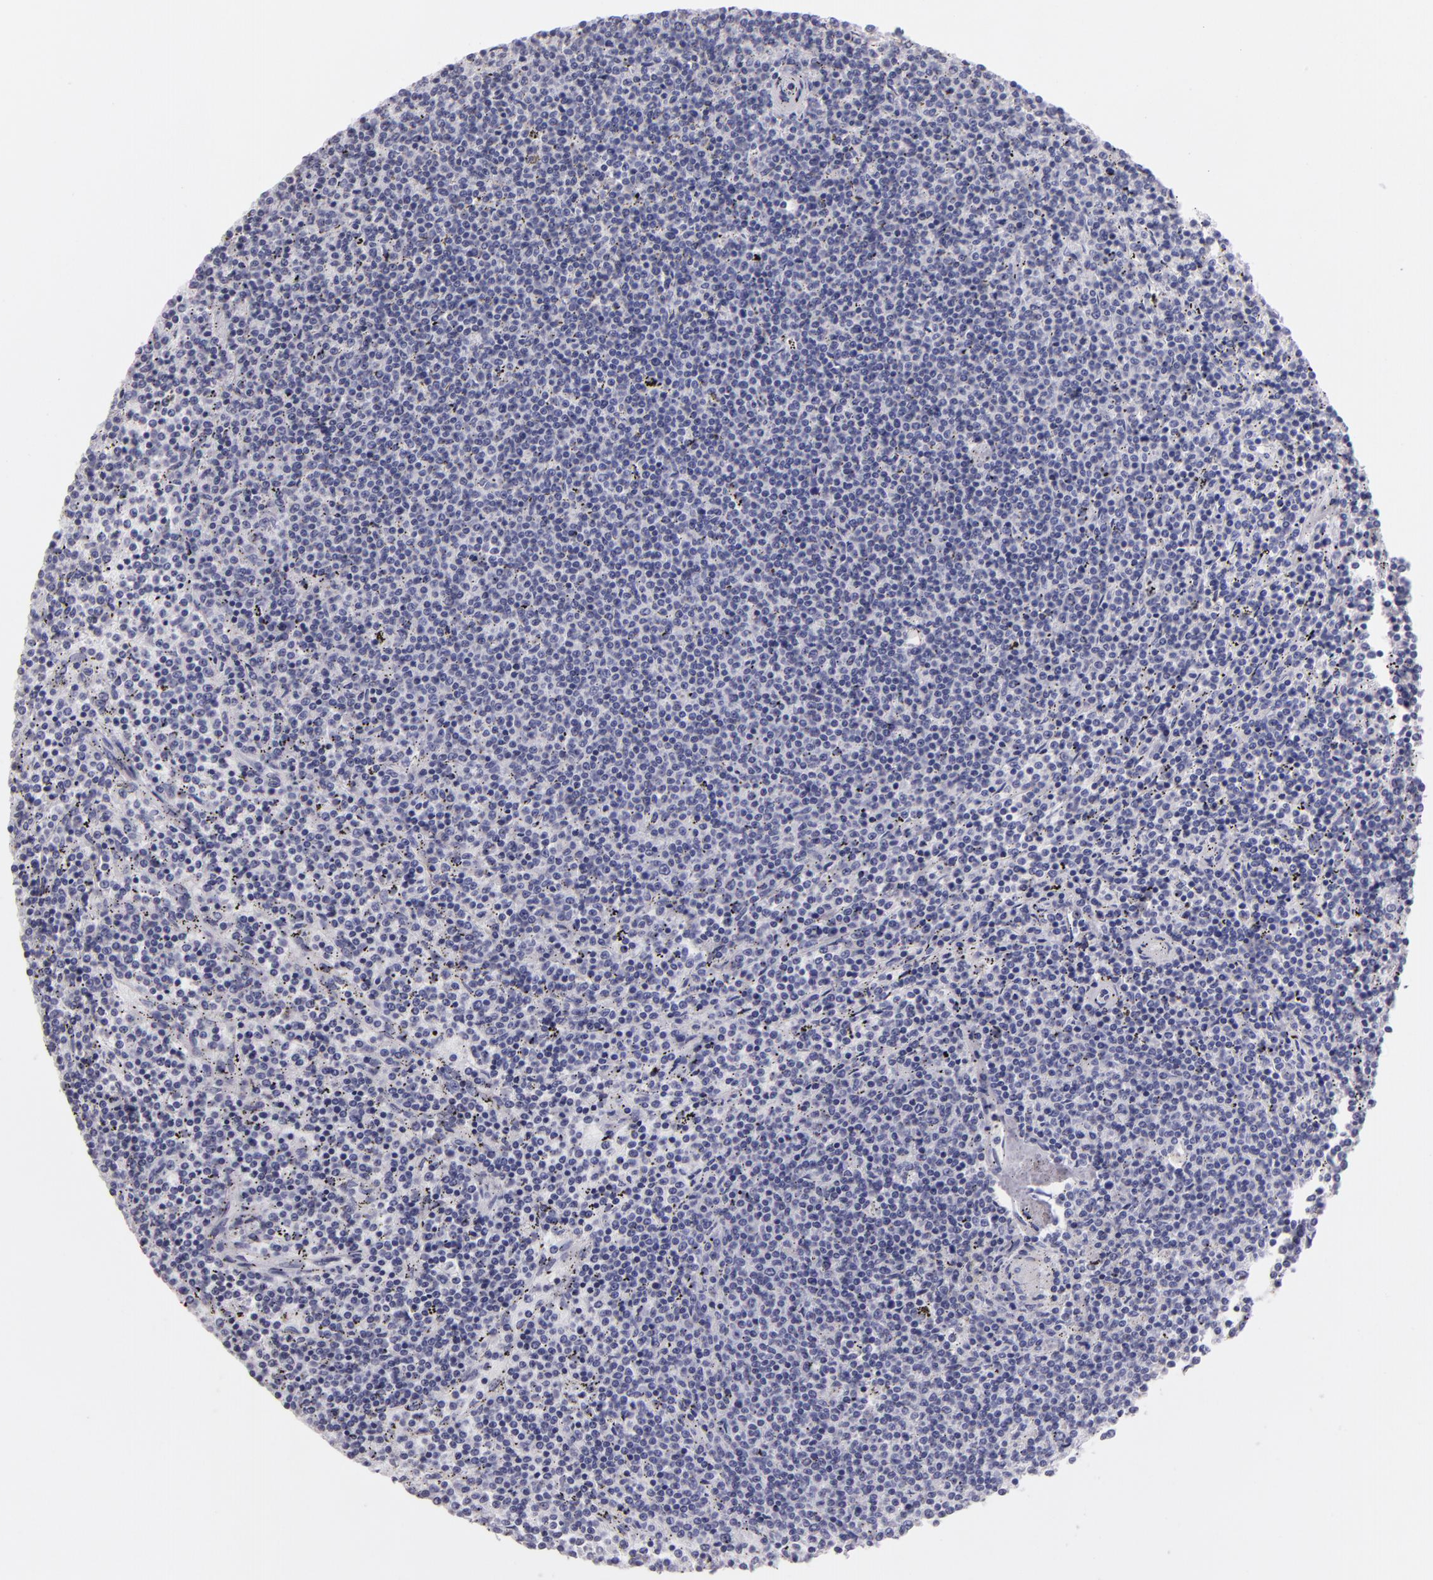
{"staining": {"intensity": "negative", "quantity": "none", "location": "none"}, "tissue": "lymphoma", "cell_type": "Tumor cells", "image_type": "cancer", "snomed": [{"axis": "morphology", "description": "Malignant lymphoma, non-Hodgkin's type, Low grade"}, {"axis": "topography", "description": "Spleen"}], "caption": "Protein analysis of low-grade malignant lymphoma, non-Hodgkin's type displays no significant positivity in tumor cells.", "gene": "MUC5AC", "patient": {"sex": "female", "age": 50}}